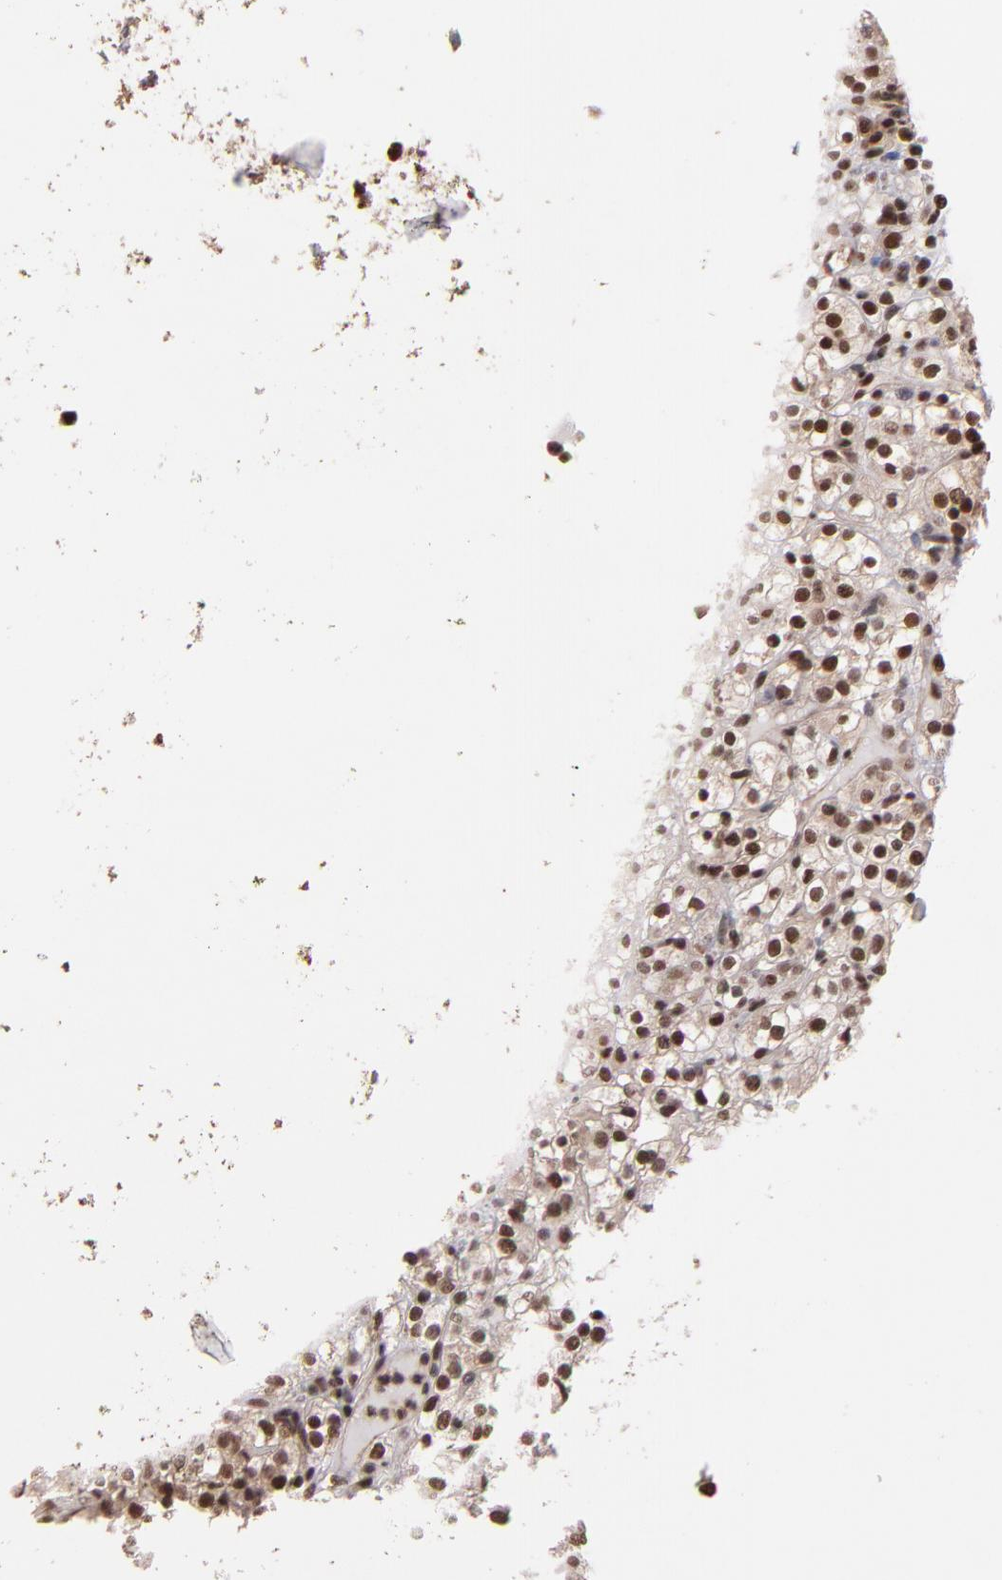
{"staining": {"intensity": "weak", "quantity": "25%-75%", "location": "nuclear"}, "tissue": "renal cancer", "cell_type": "Tumor cells", "image_type": "cancer", "snomed": [{"axis": "morphology", "description": "Normal tissue, NOS"}, {"axis": "morphology", "description": "Adenocarcinoma, NOS"}, {"axis": "topography", "description": "Kidney"}], "caption": "Renal adenocarcinoma stained for a protein shows weak nuclear positivity in tumor cells.", "gene": "TERF2", "patient": {"sex": "female", "age": 72}}